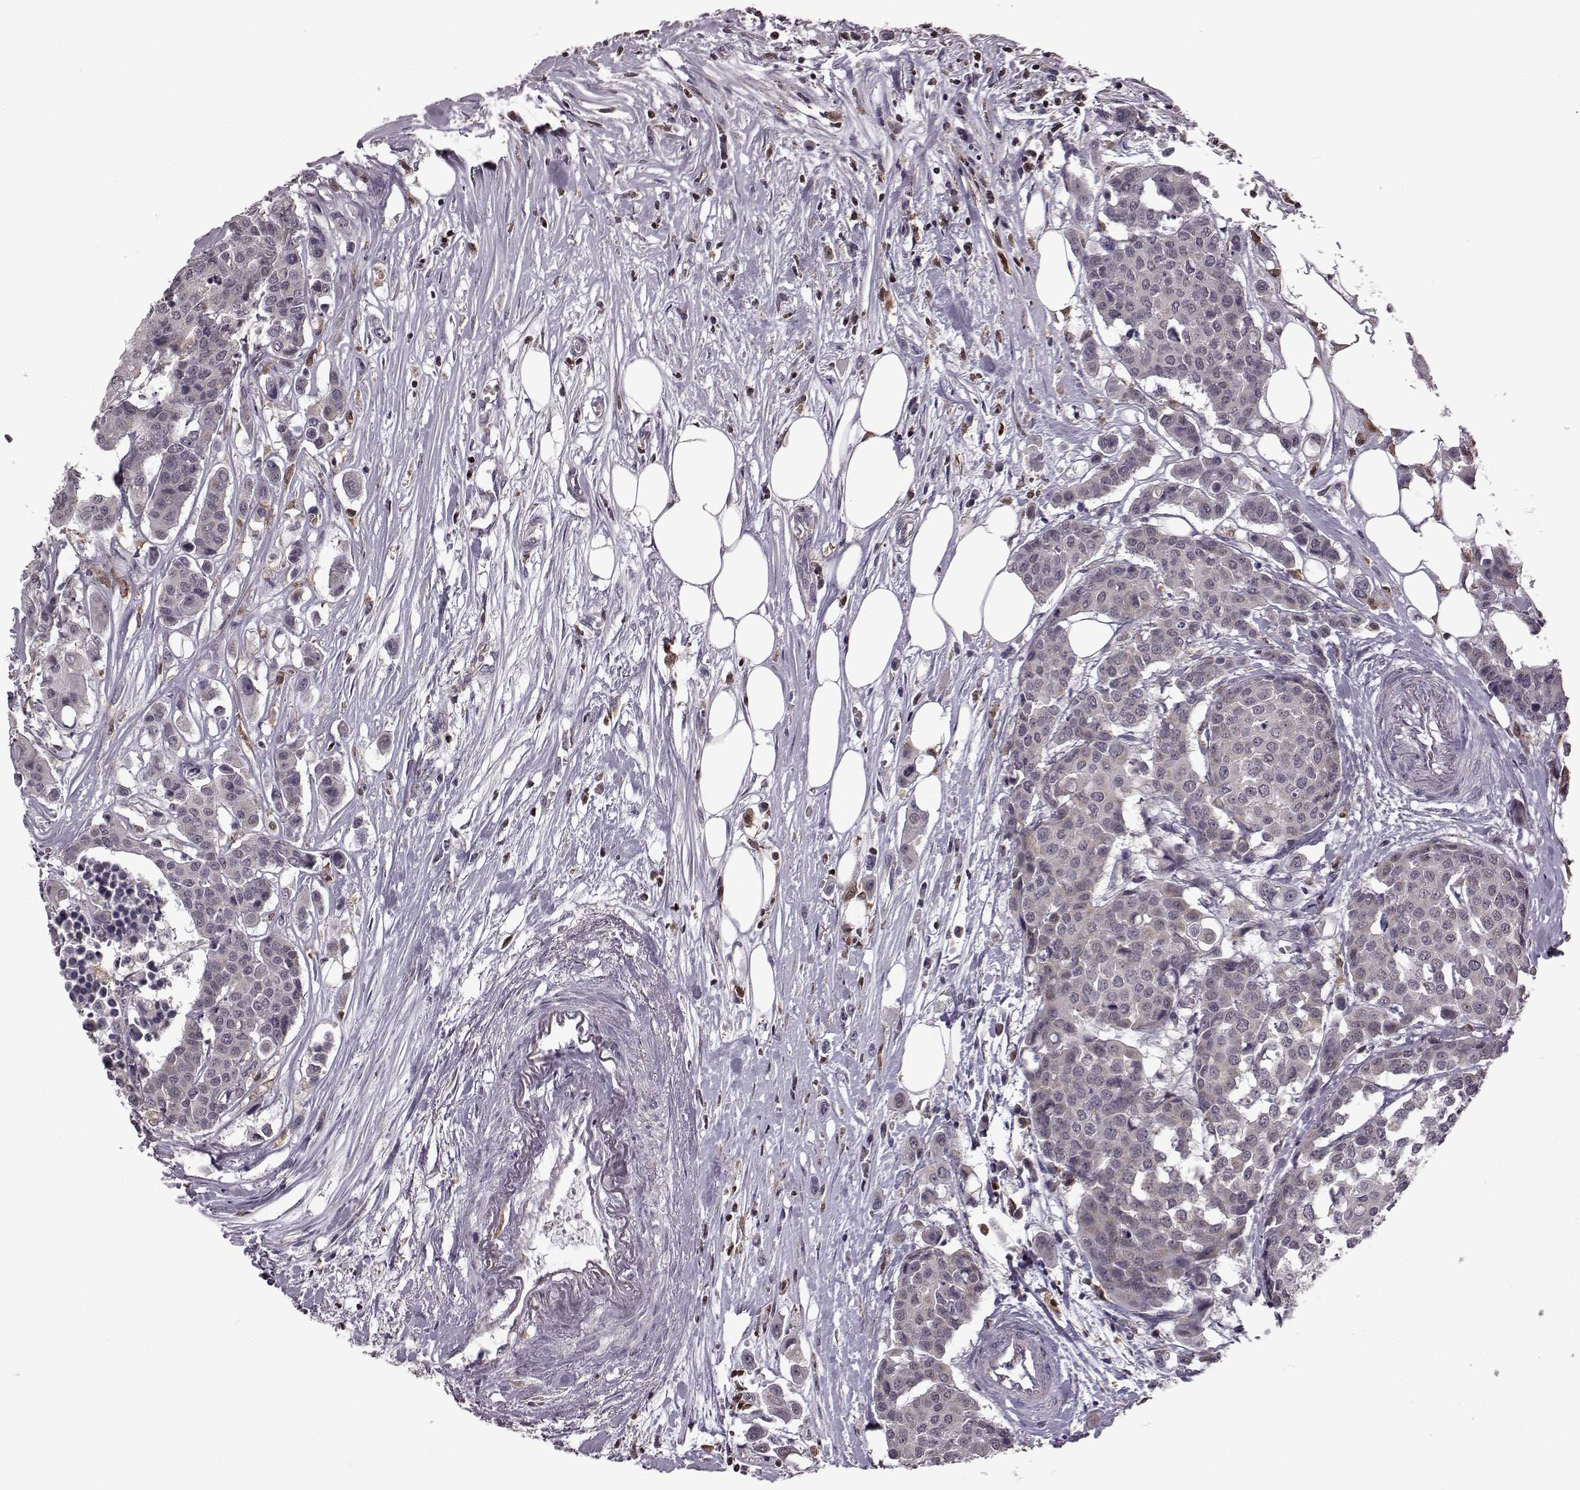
{"staining": {"intensity": "negative", "quantity": "none", "location": "none"}, "tissue": "carcinoid", "cell_type": "Tumor cells", "image_type": "cancer", "snomed": [{"axis": "morphology", "description": "Carcinoid, malignant, NOS"}, {"axis": "topography", "description": "Colon"}], "caption": "Human carcinoid stained for a protein using immunohistochemistry (IHC) exhibits no expression in tumor cells.", "gene": "DOK2", "patient": {"sex": "male", "age": 81}}